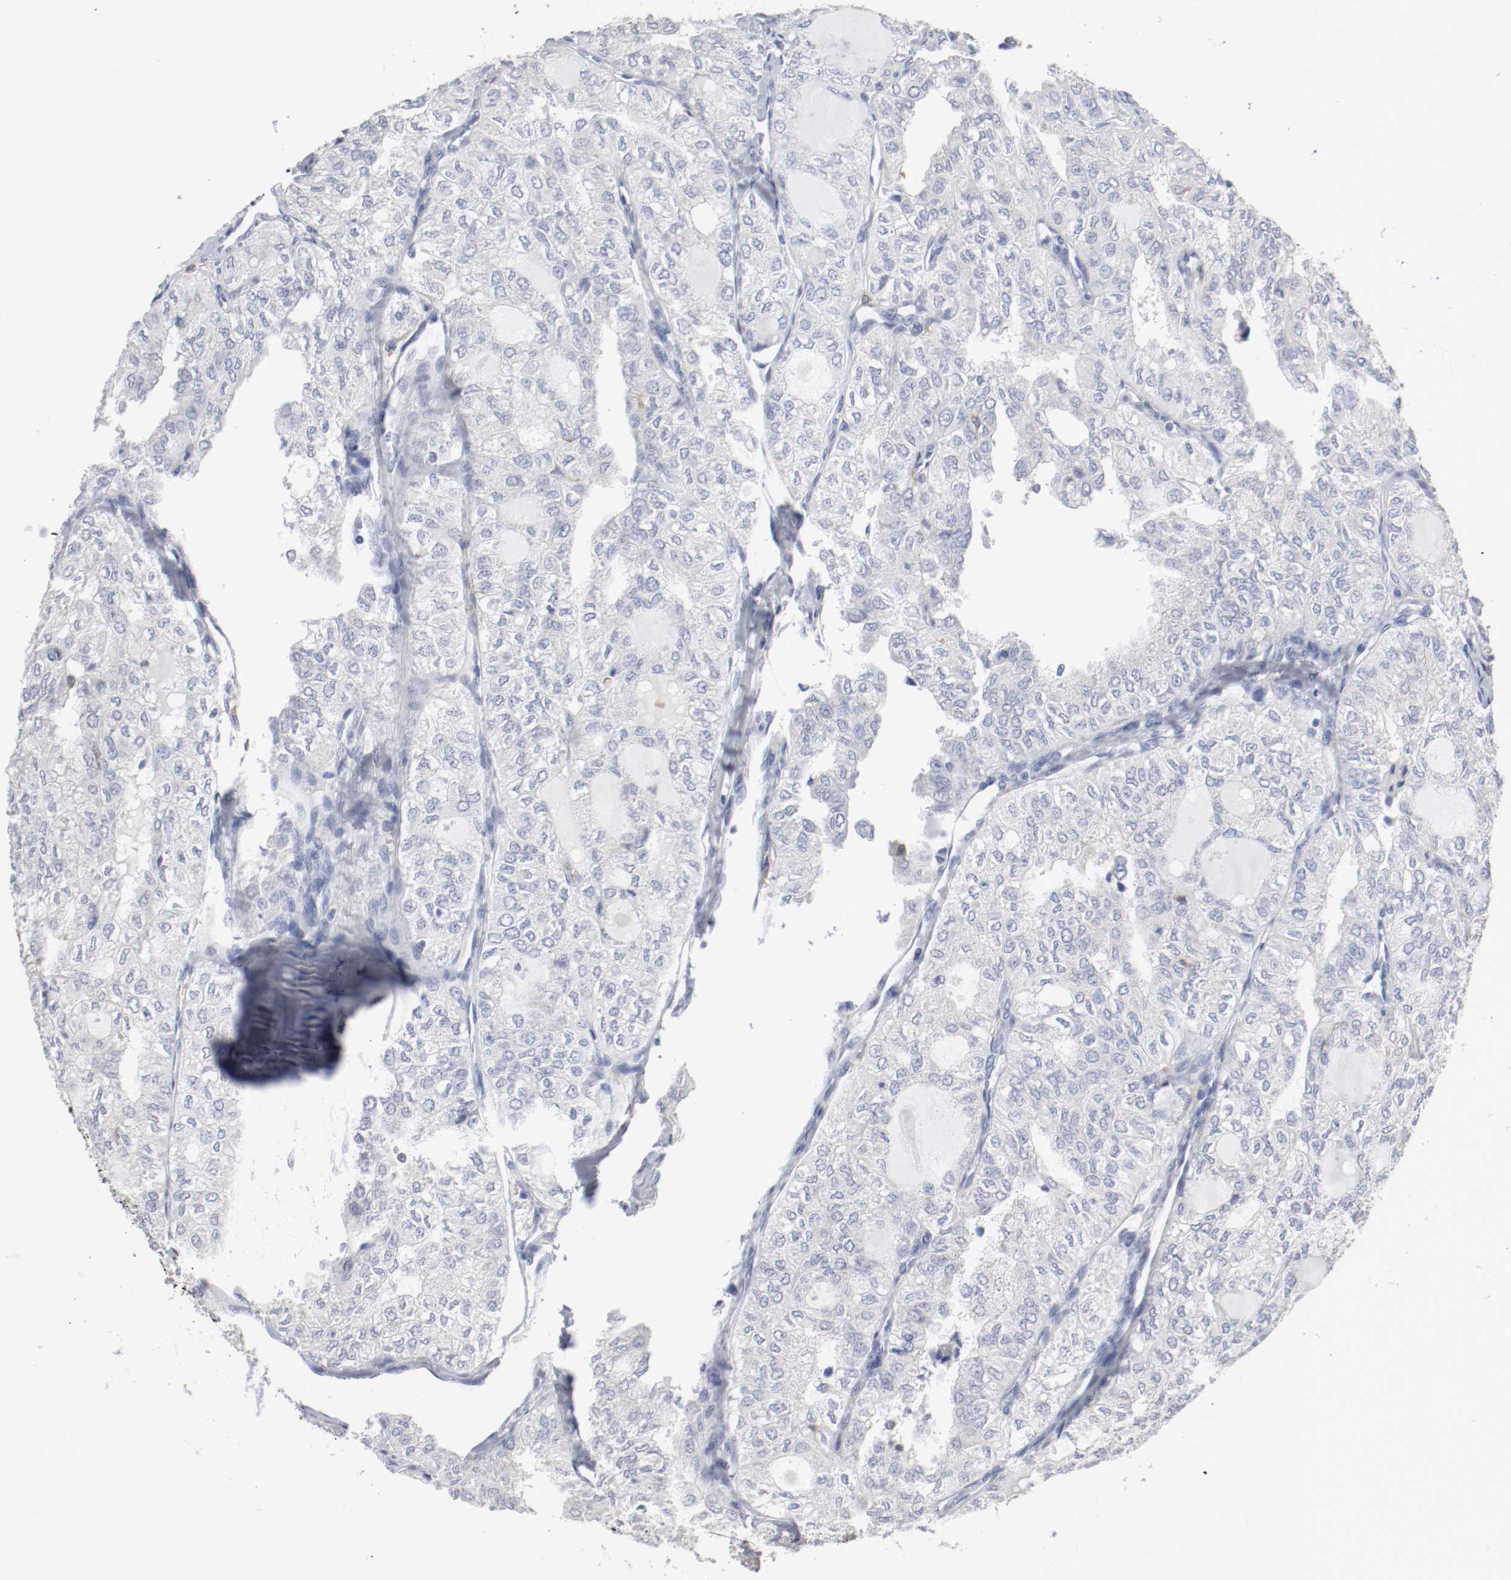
{"staining": {"intensity": "negative", "quantity": "none", "location": "none"}, "tissue": "thyroid cancer", "cell_type": "Tumor cells", "image_type": "cancer", "snomed": [{"axis": "morphology", "description": "Follicular adenoma carcinoma, NOS"}, {"axis": "topography", "description": "Thyroid gland"}], "caption": "An immunohistochemistry (IHC) image of thyroid cancer (follicular adenoma carcinoma) is shown. There is no staining in tumor cells of thyroid cancer (follicular adenoma carcinoma).", "gene": "FGFBP1", "patient": {"sex": "male", "age": 75}}